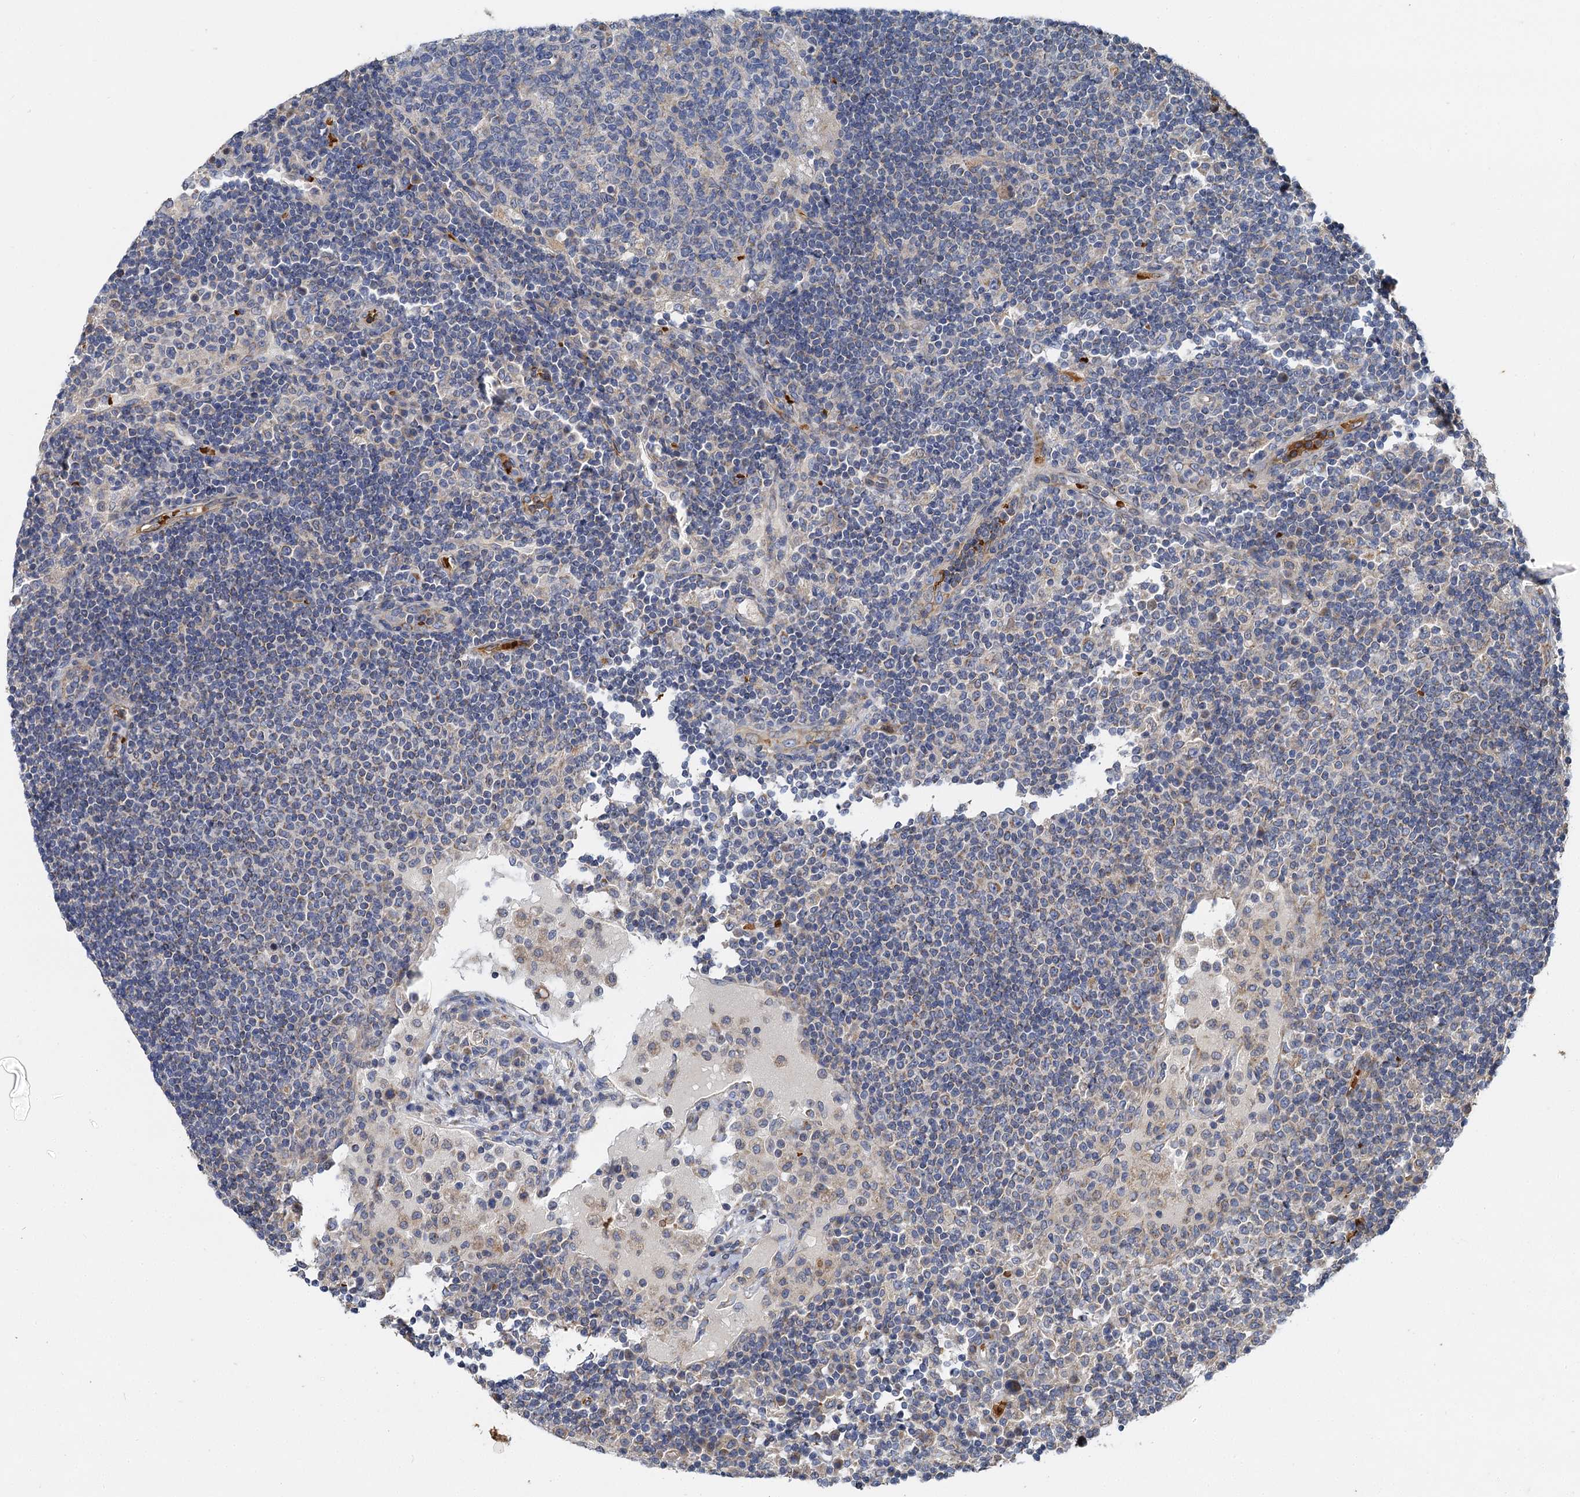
{"staining": {"intensity": "negative", "quantity": "none", "location": "none"}, "tissue": "lymph node", "cell_type": "Germinal center cells", "image_type": "normal", "snomed": [{"axis": "morphology", "description": "Normal tissue, NOS"}, {"axis": "topography", "description": "Lymph node"}], "caption": "This micrograph is of benign lymph node stained with immunohistochemistry to label a protein in brown with the nuclei are counter-stained blue. There is no positivity in germinal center cells.", "gene": "BCS1L", "patient": {"sex": "female", "age": 53}}